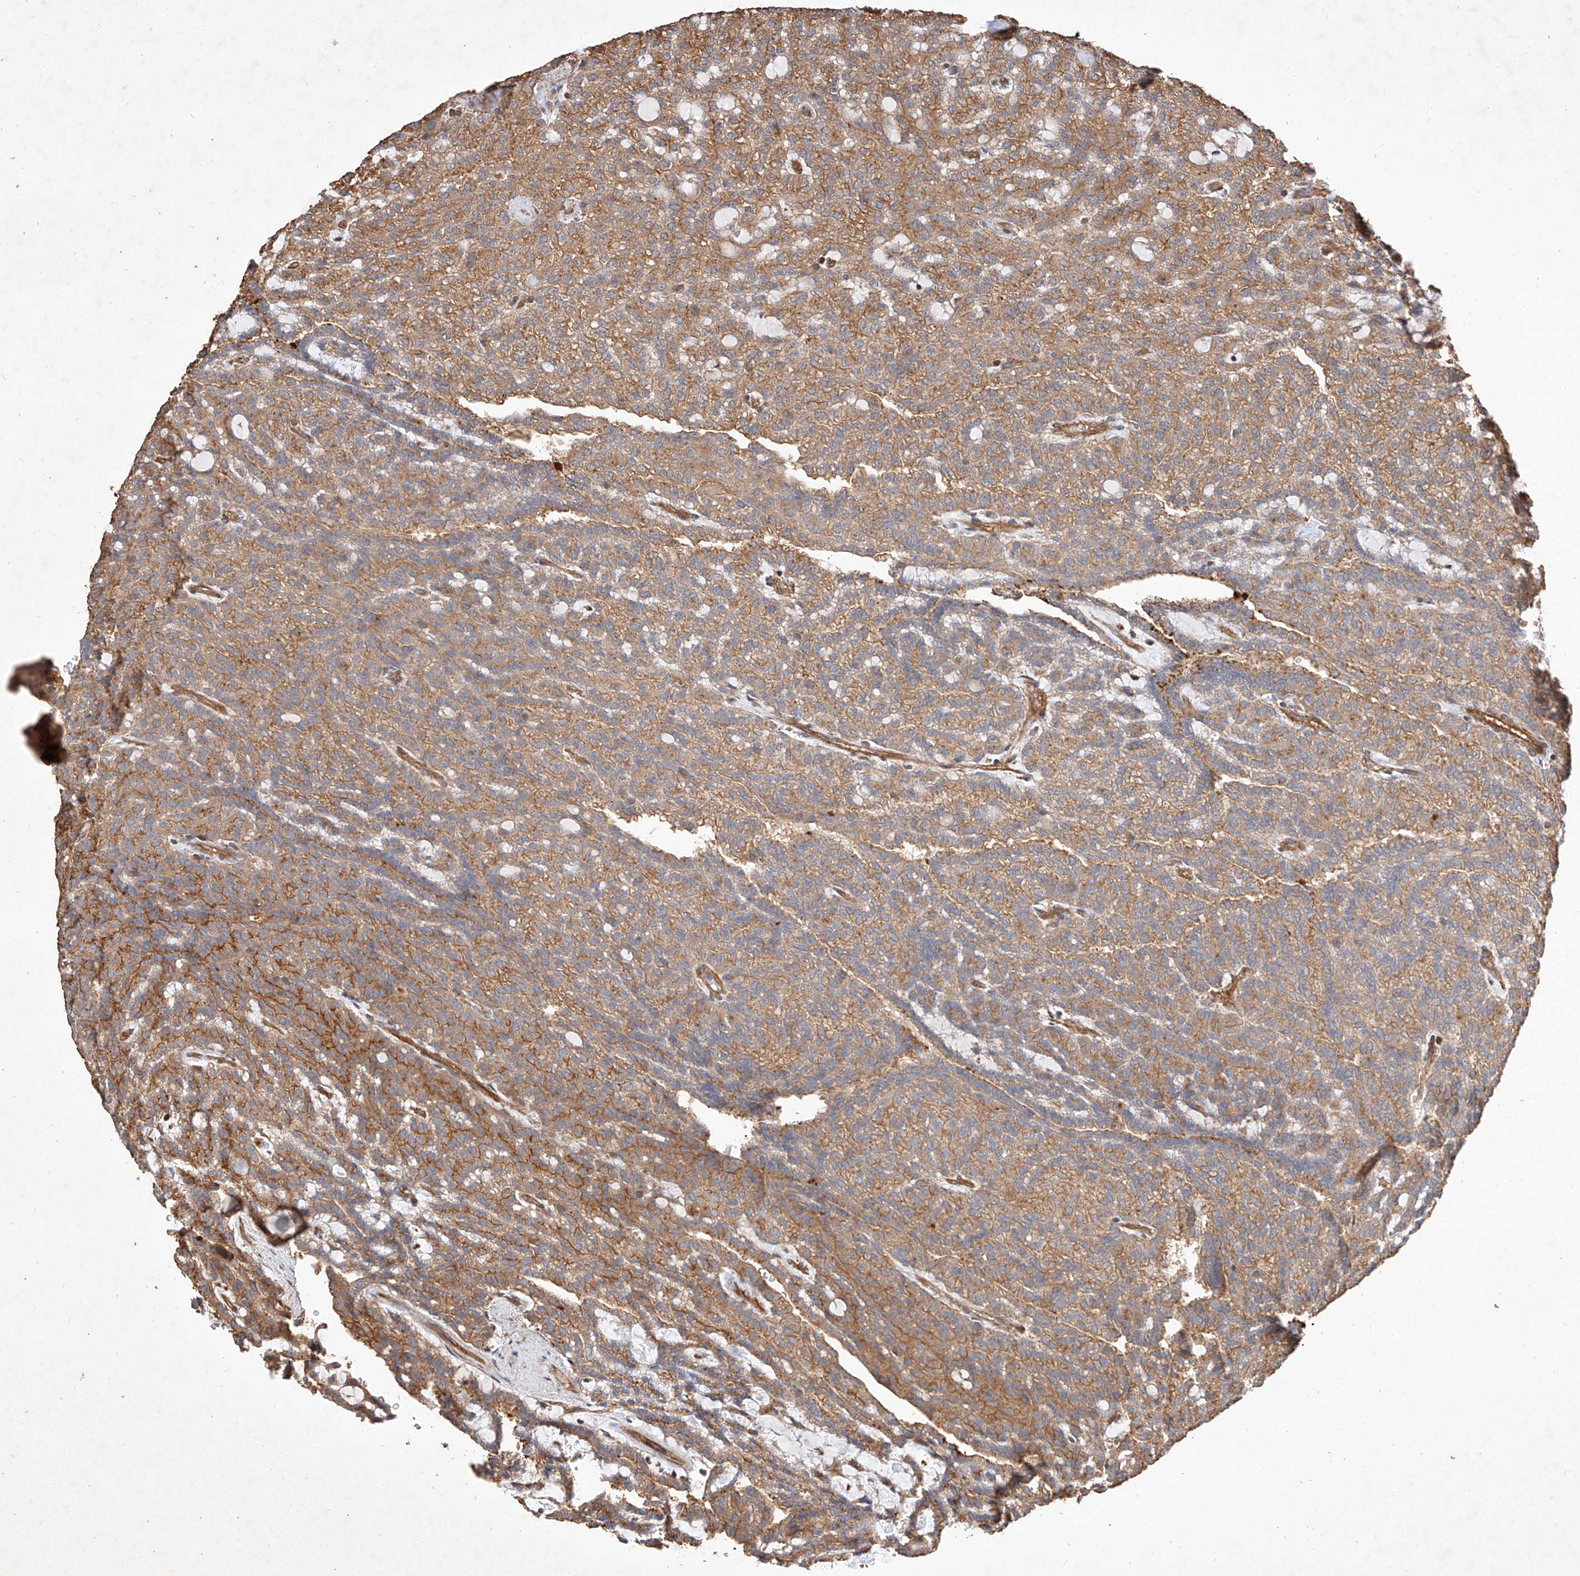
{"staining": {"intensity": "moderate", "quantity": ">75%", "location": "cytoplasmic/membranous"}, "tissue": "renal cancer", "cell_type": "Tumor cells", "image_type": "cancer", "snomed": [{"axis": "morphology", "description": "Adenocarcinoma, NOS"}, {"axis": "topography", "description": "Kidney"}], "caption": "A photomicrograph showing moderate cytoplasmic/membranous staining in about >75% of tumor cells in adenocarcinoma (renal), as visualized by brown immunohistochemical staining.", "gene": "GHDC", "patient": {"sex": "male", "age": 63}}